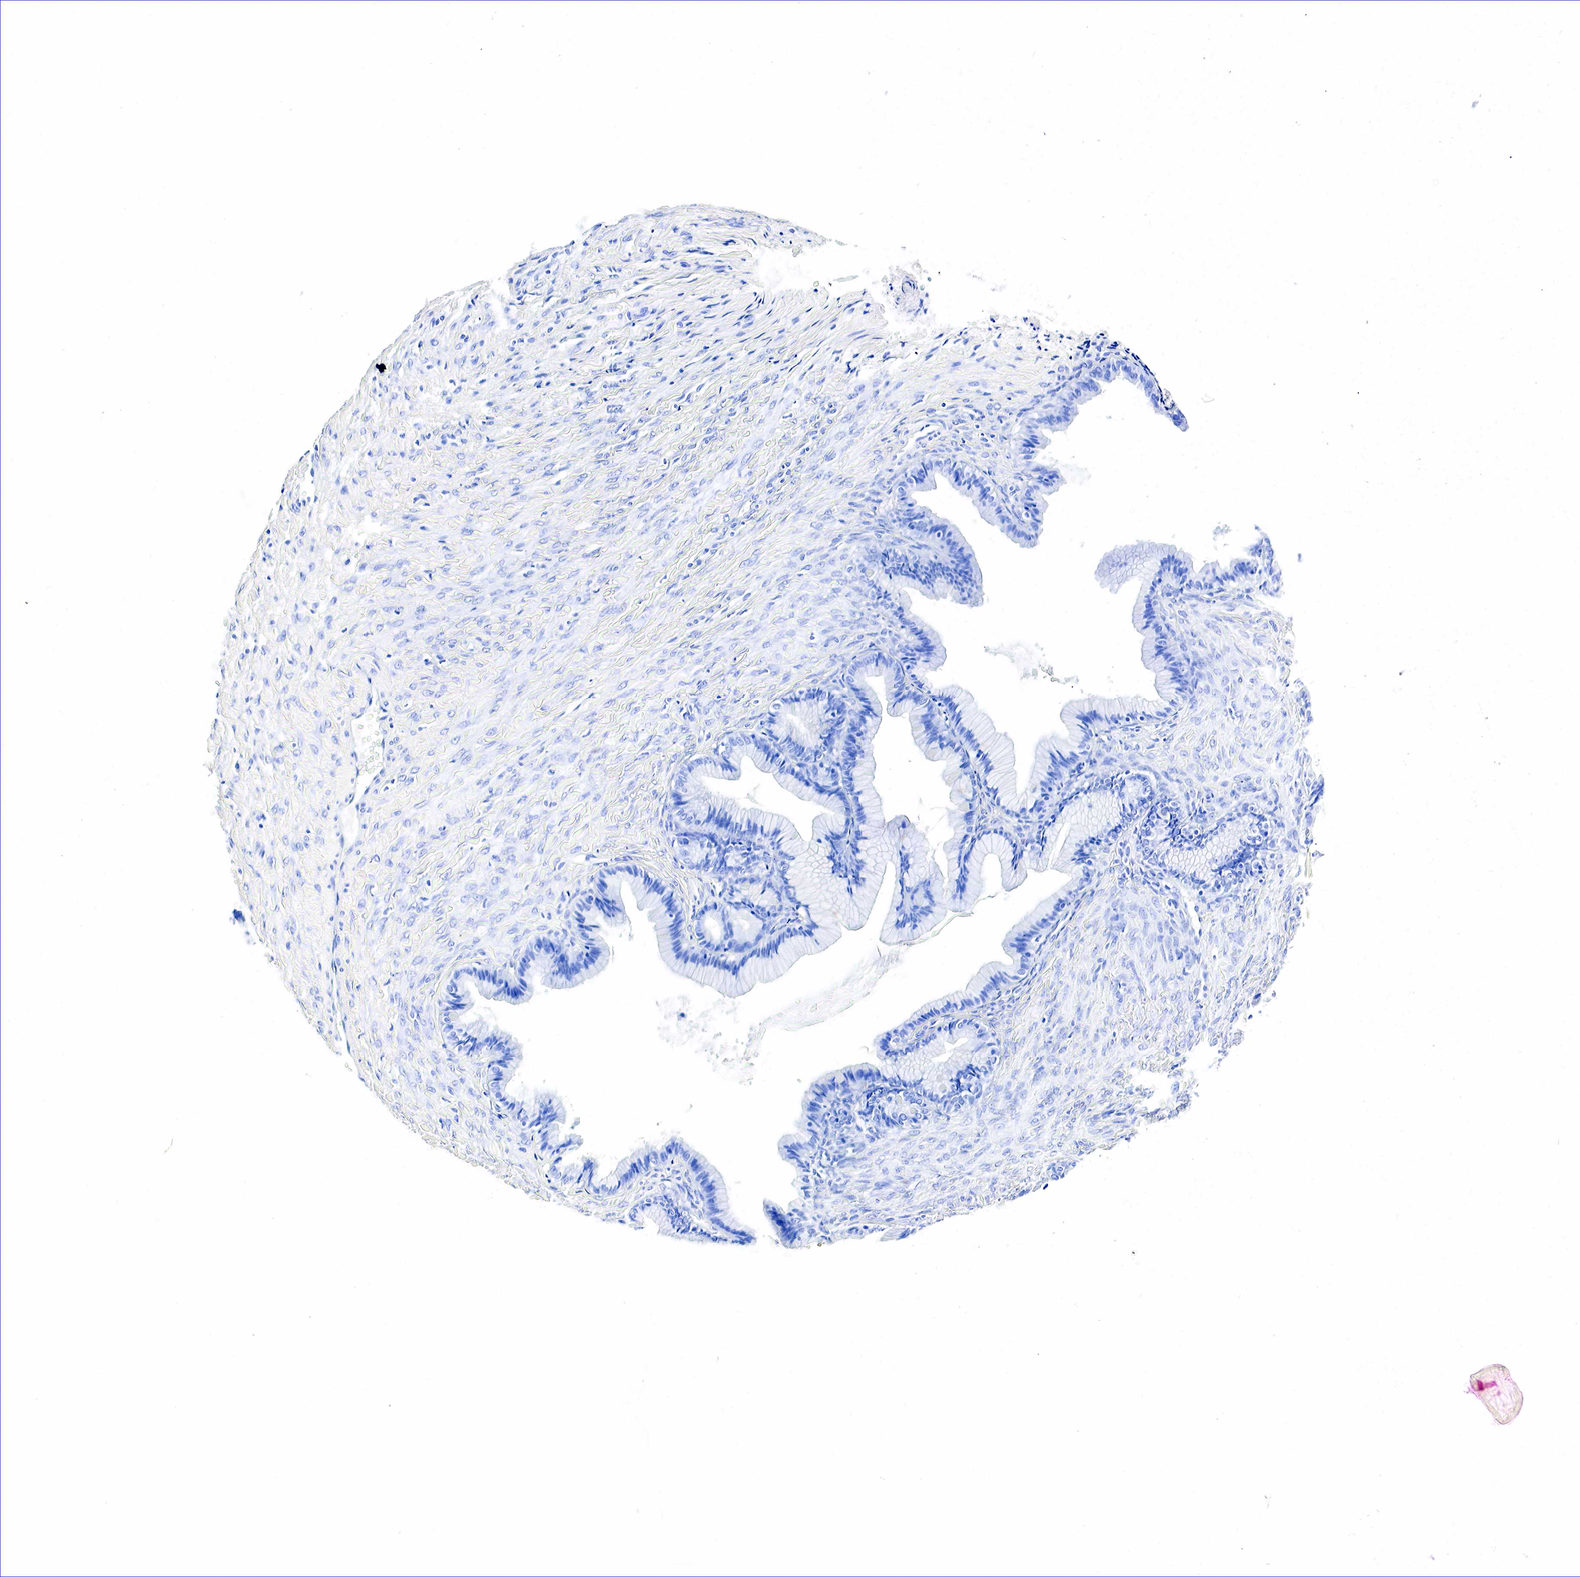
{"staining": {"intensity": "negative", "quantity": "none", "location": "none"}, "tissue": "ovarian cancer", "cell_type": "Tumor cells", "image_type": "cancer", "snomed": [{"axis": "morphology", "description": "Cystadenocarcinoma, mucinous, NOS"}, {"axis": "topography", "description": "Ovary"}], "caption": "Immunohistochemistry (IHC) of human ovarian cancer exhibits no staining in tumor cells. (DAB immunohistochemistry, high magnification).", "gene": "ACP3", "patient": {"sex": "female", "age": 41}}